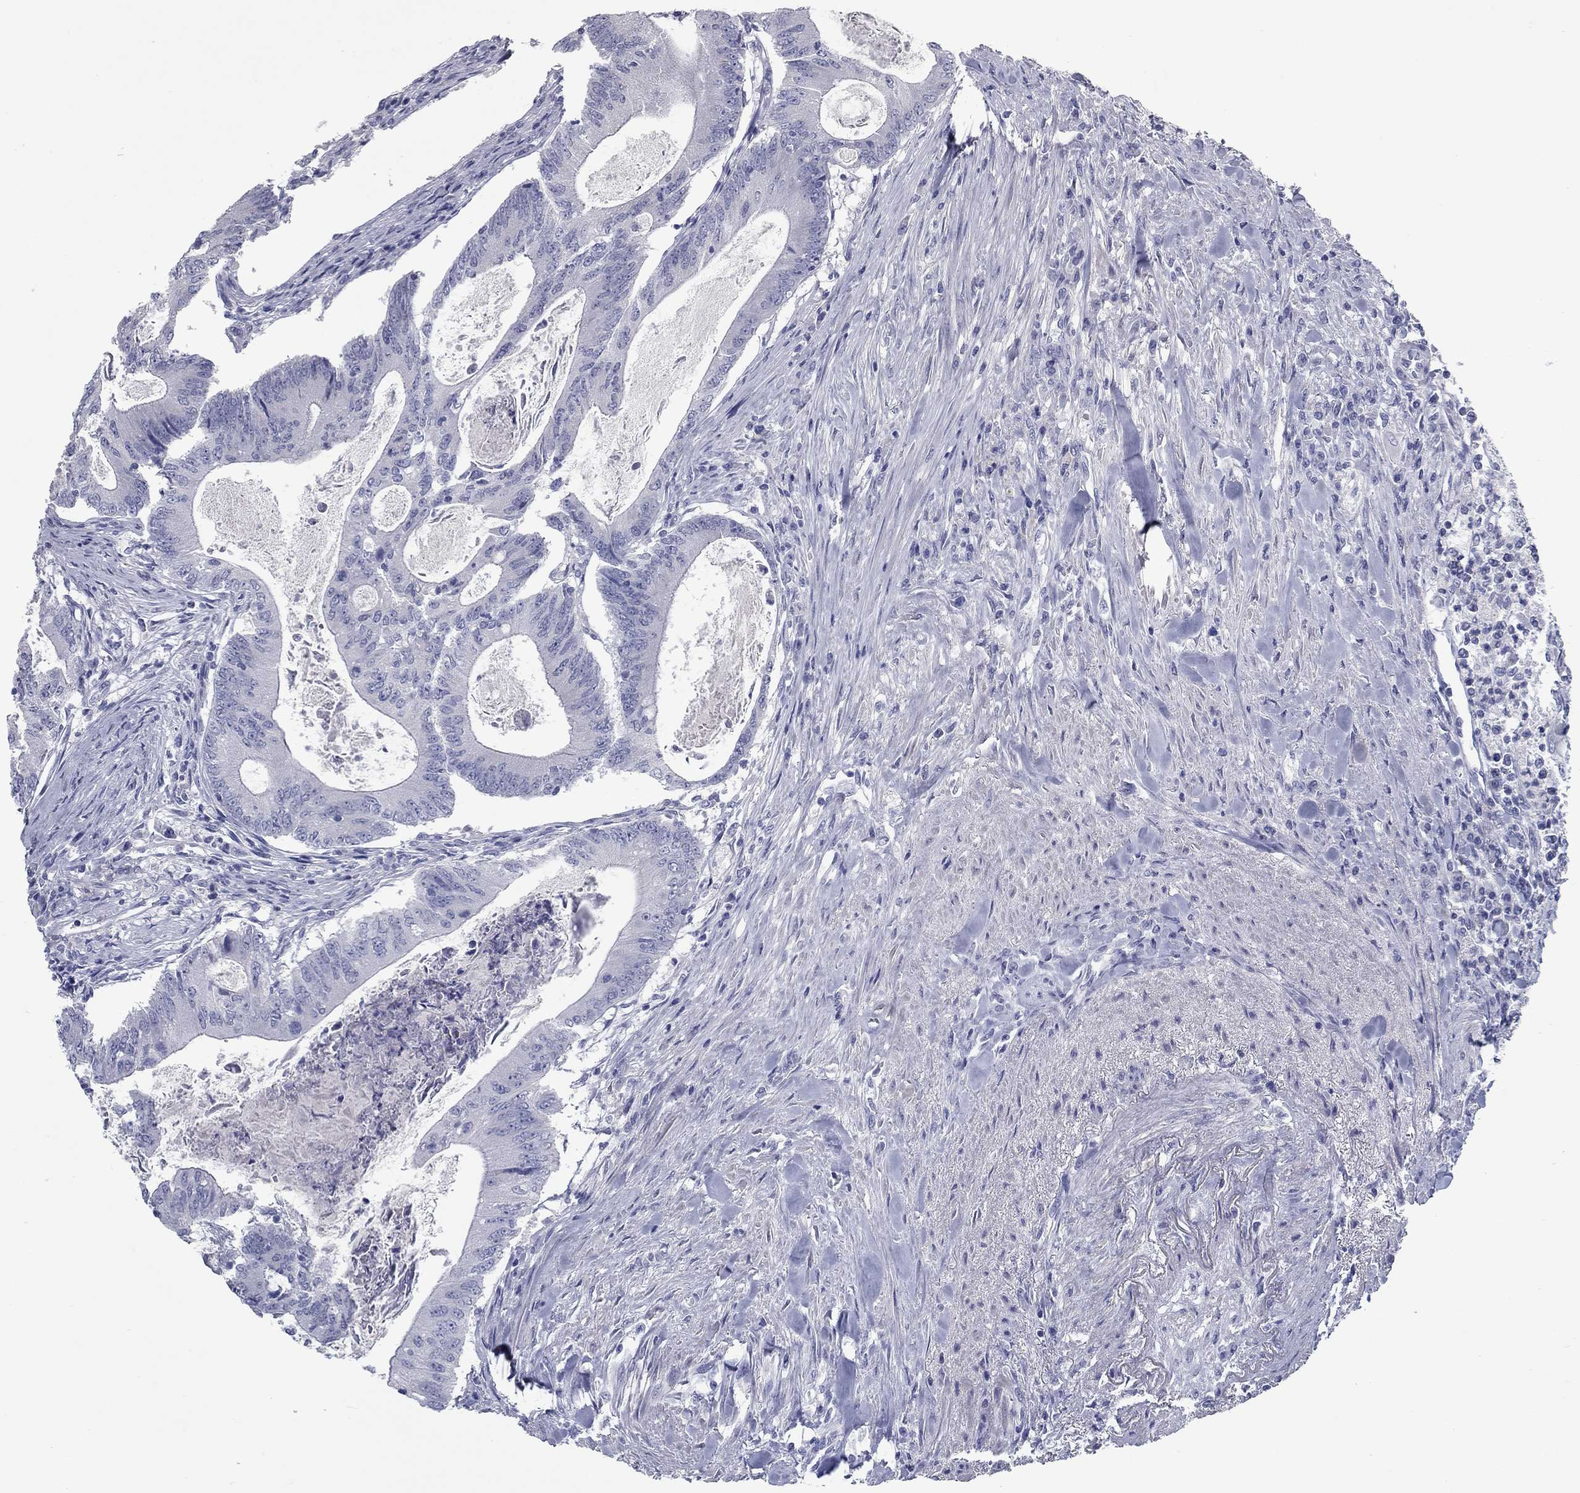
{"staining": {"intensity": "negative", "quantity": "none", "location": "none"}, "tissue": "colorectal cancer", "cell_type": "Tumor cells", "image_type": "cancer", "snomed": [{"axis": "morphology", "description": "Adenocarcinoma, NOS"}, {"axis": "topography", "description": "Colon"}], "caption": "Tumor cells are negative for protein expression in human colorectal adenocarcinoma.", "gene": "KIRREL2", "patient": {"sex": "female", "age": 70}}